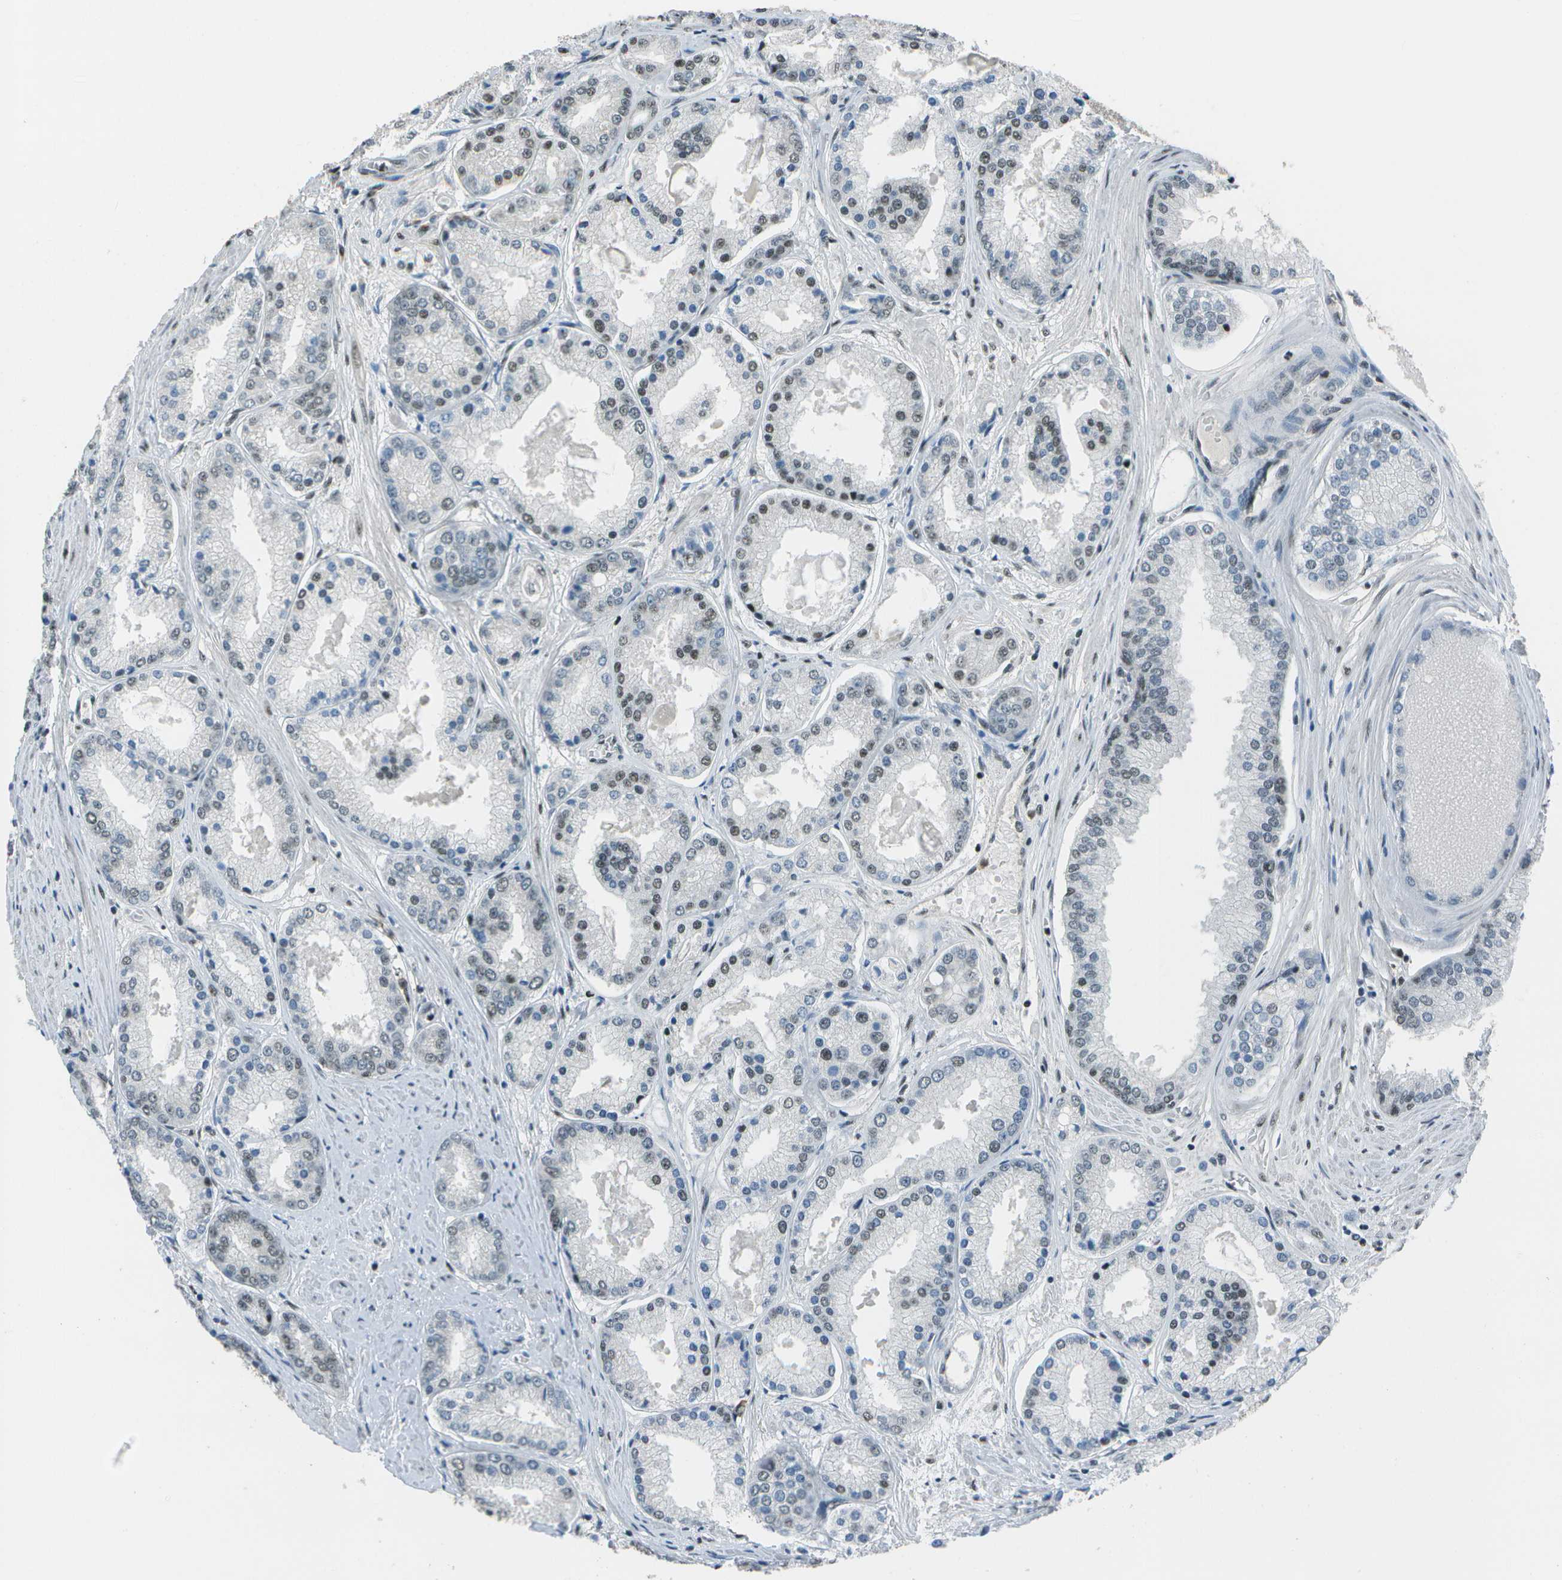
{"staining": {"intensity": "weak", "quantity": "<25%", "location": "nuclear"}, "tissue": "prostate cancer", "cell_type": "Tumor cells", "image_type": "cancer", "snomed": [{"axis": "morphology", "description": "Adenocarcinoma, High grade"}, {"axis": "topography", "description": "Prostate"}], "caption": "There is no significant positivity in tumor cells of high-grade adenocarcinoma (prostate). Brightfield microscopy of immunohistochemistry stained with DAB (3,3'-diaminobenzidine) (brown) and hematoxylin (blue), captured at high magnification.", "gene": "DEPDC1", "patient": {"sex": "male", "age": 59}}